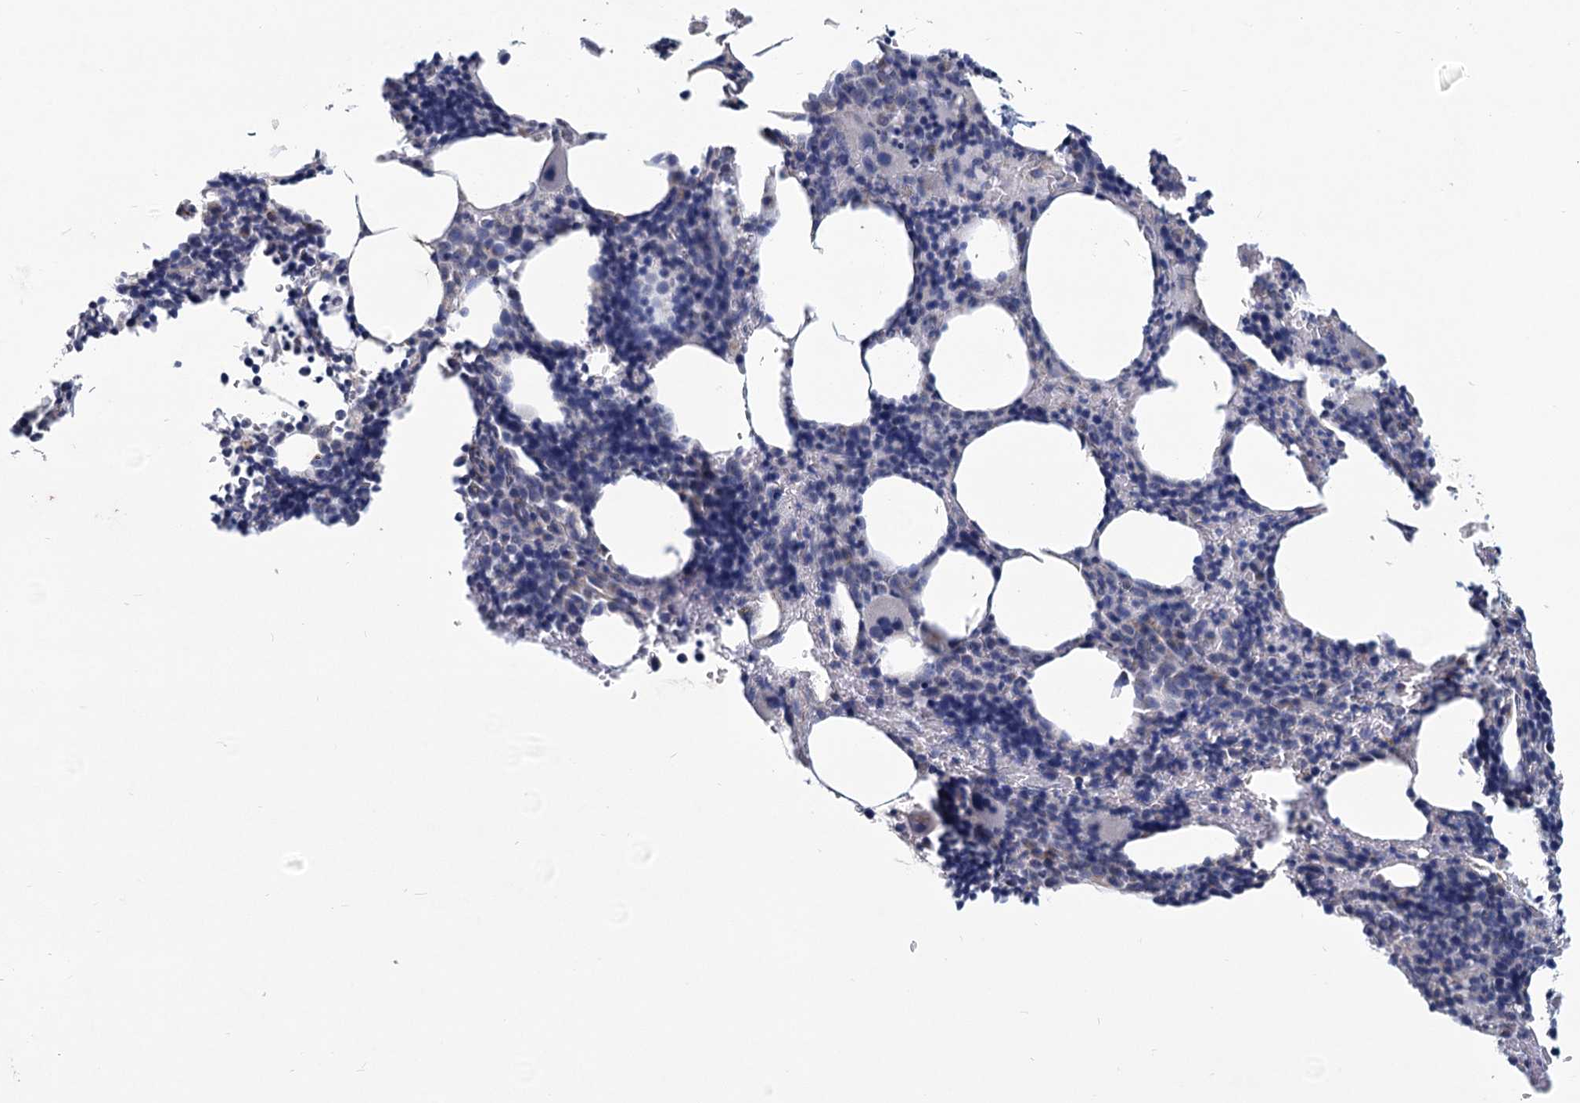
{"staining": {"intensity": "negative", "quantity": "none", "location": "none"}, "tissue": "bone marrow", "cell_type": "Hematopoietic cells", "image_type": "normal", "snomed": [{"axis": "morphology", "description": "Normal tissue, NOS"}, {"axis": "topography", "description": "Bone marrow"}], "caption": "A histopathology image of bone marrow stained for a protein exhibits no brown staining in hematopoietic cells.", "gene": "NDUFC2", "patient": {"sex": "male", "age": 62}}